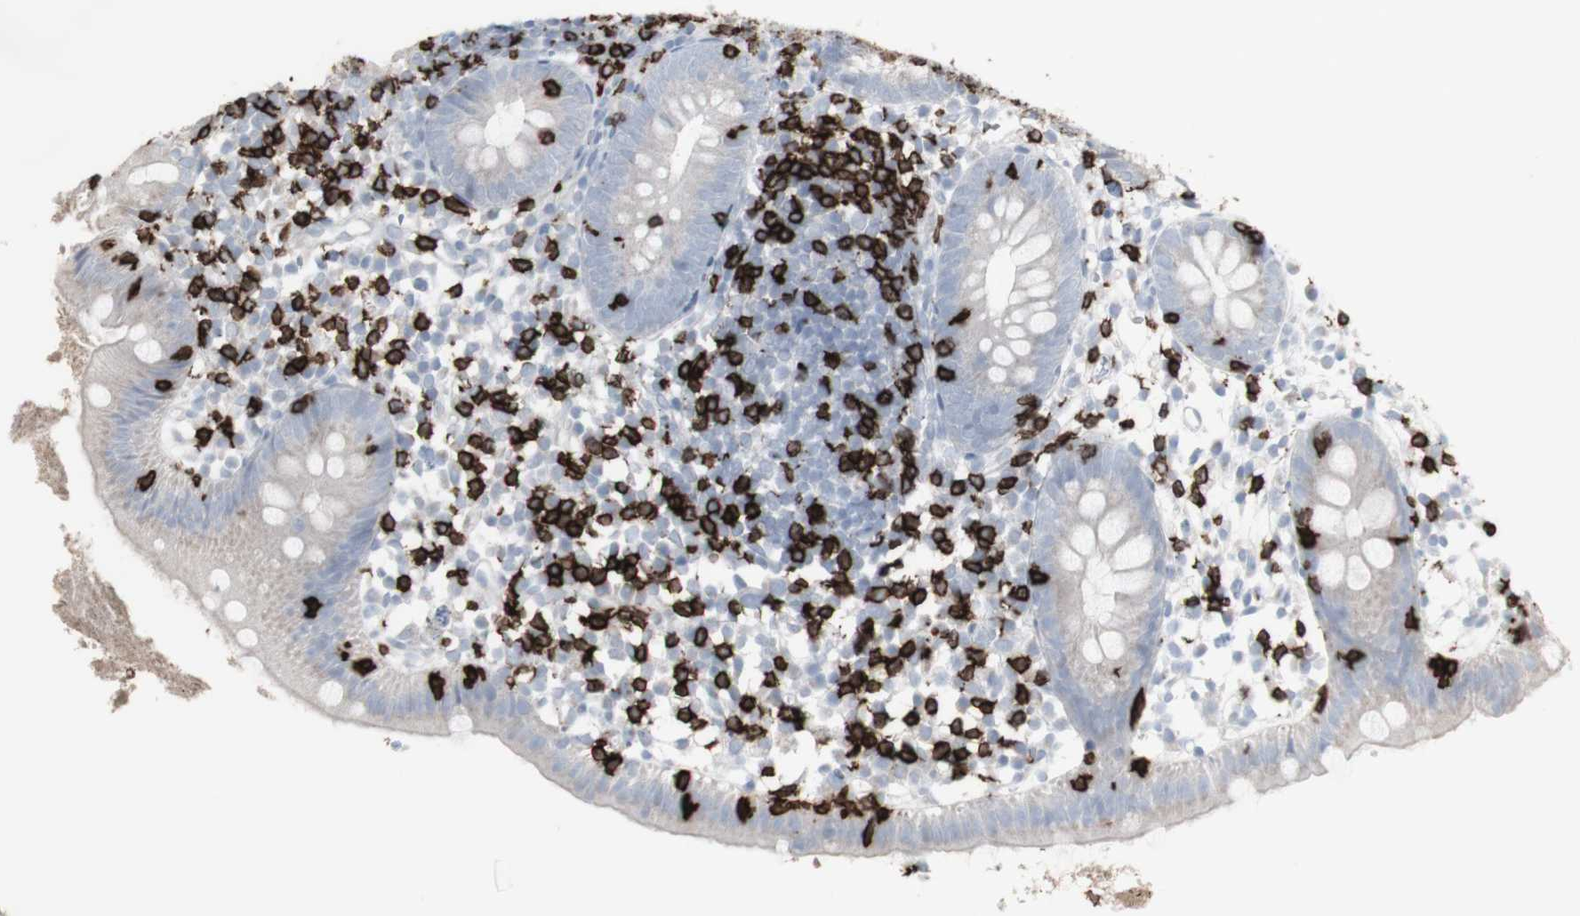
{"staining": {"intensity": "negative", "quantity": "none", "location": "none"}, "tissue": "appendix", "cell_type": "Glandular cells", "image_type": "normal", "snomed": [{"axis": "morphology", "description": "Normal tissue, NOS"}, {"axis": "topography", "description": "Appendix"}], "caption": "Immunohistochemistry (IHC) micrograph of benign appendix: human appendix stained with DAB demonstrates no significant protein expression in glandular cells.", "gene": "CD247", "patient": {"sex": "female", "age": 20}}